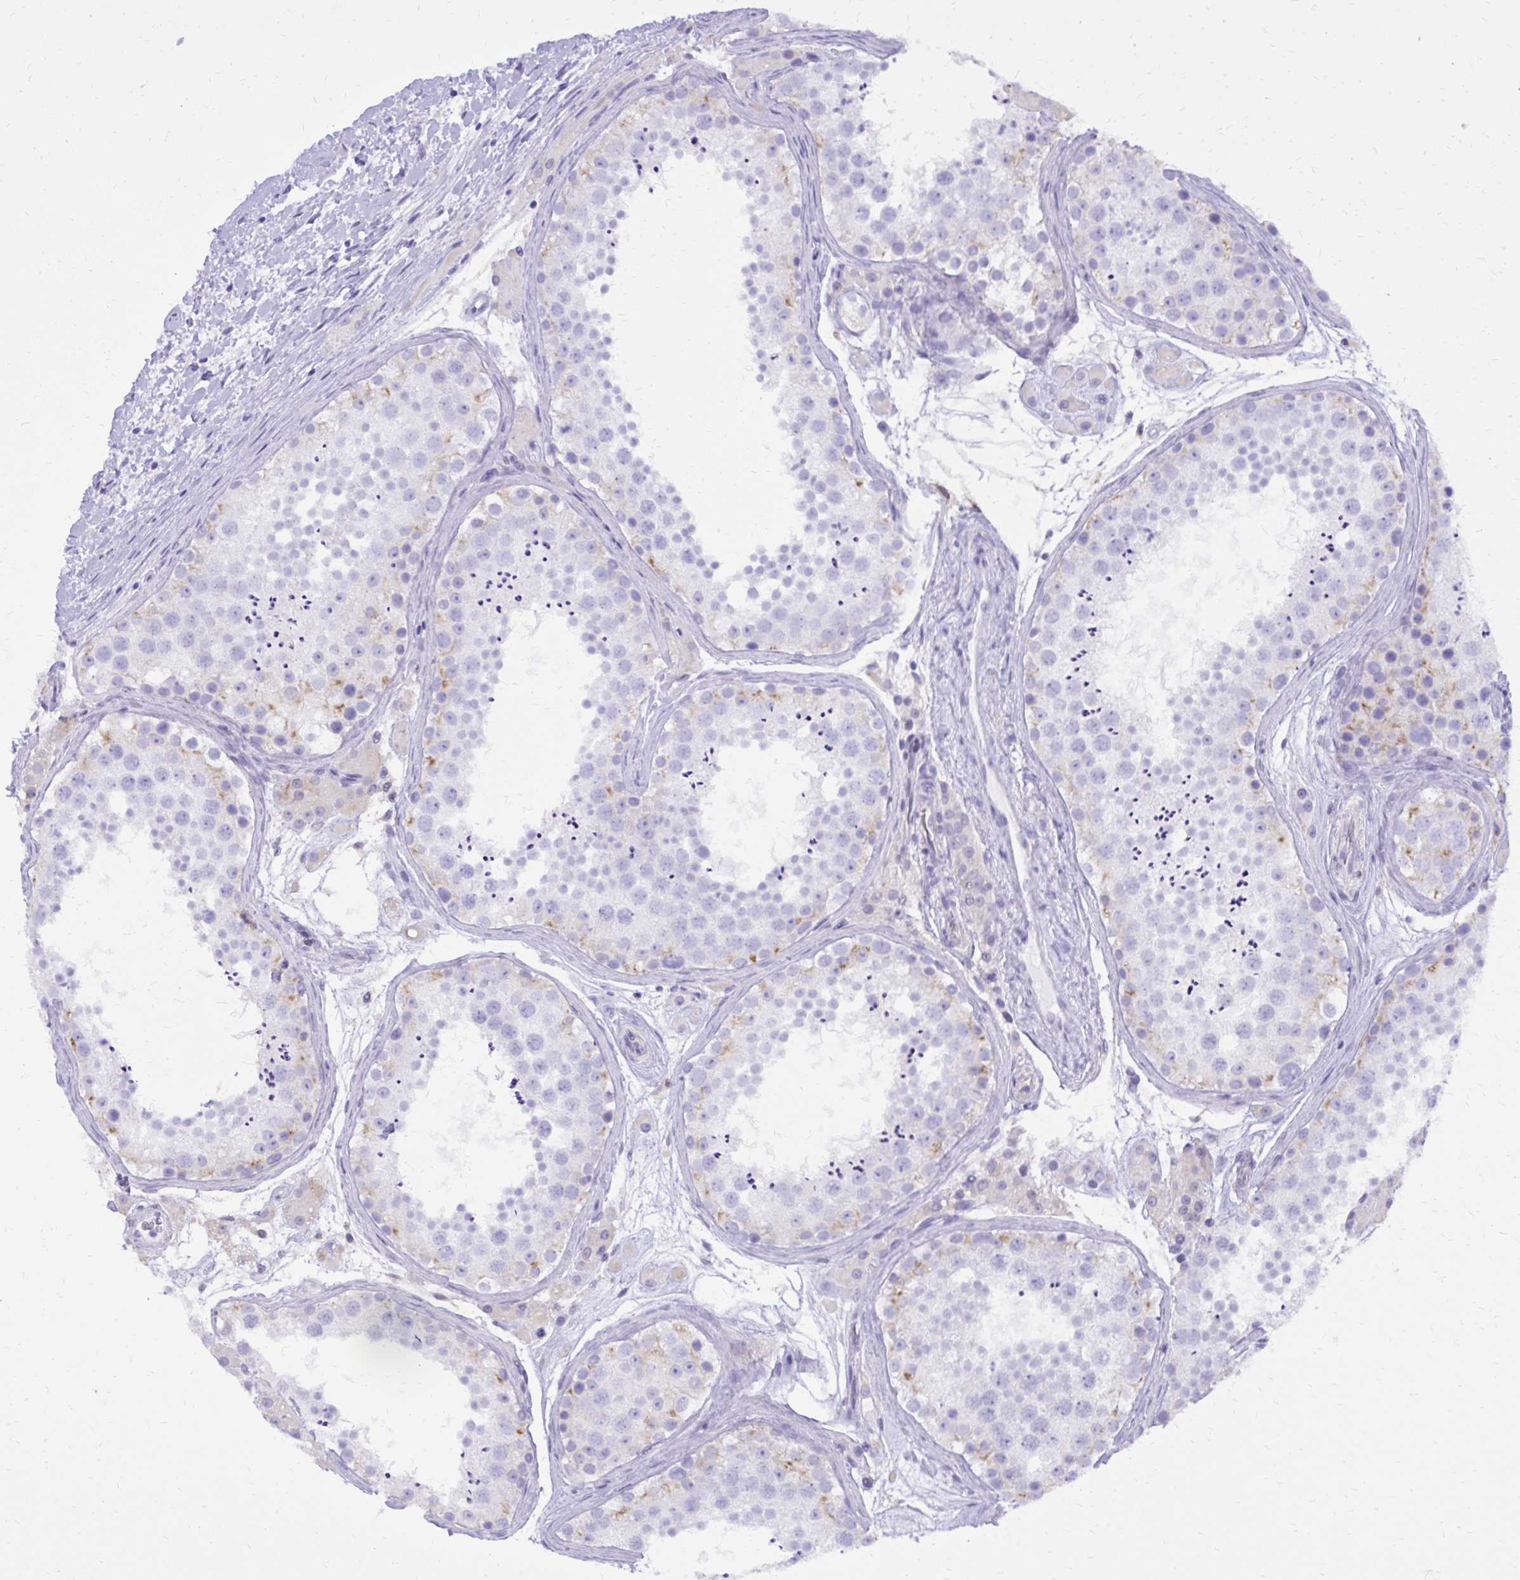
{"staining": {"intensity": "weak", "quantity": "<25%", "location": "cytoplasmic/membranous"}, "tissue": "testis", "cell_type": "Cells in seminiferous ducts", "image_type": "normal", "snomed": [{"axis": "morphology", "description": "Normal tissue, NOS"}, {"axis": "topography", "description": "Testis"}], "caption": "Protein analysis of unremarkable testis reveals no significant positivity in cells in seminiferous ducts. The staining was performed using DAB (3,3'-diaminobenzidine) to visualize the protein expression in brown, while the nuclei were stained in blue with hematoxylin (Magnification: 20x).", "gene": "CAT", "patient": {"sex": "male", "age": 41}}